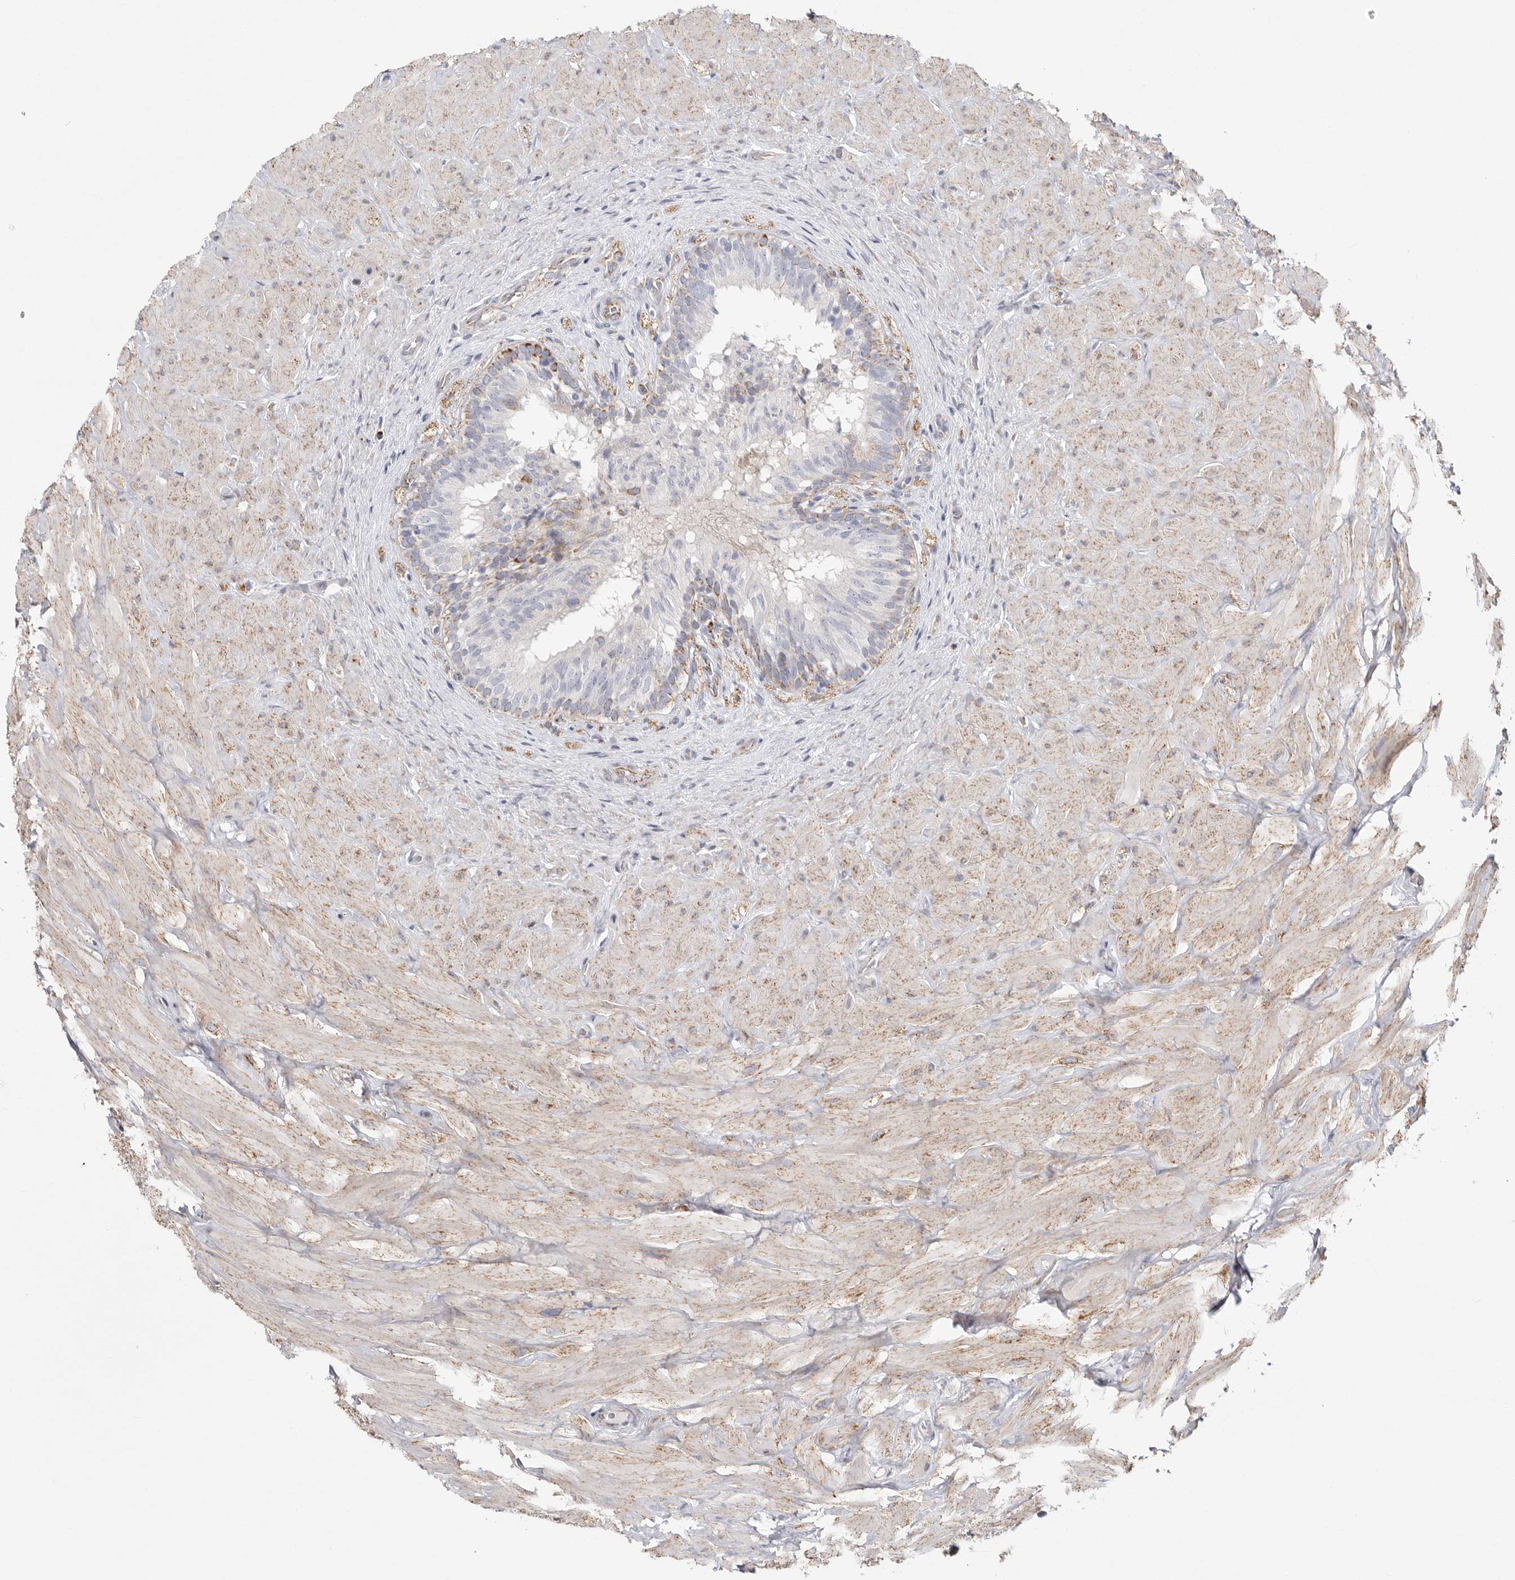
{"staining": {"intensity": "moderate", "quantity": "<25%", "location": "cytoplasmic/membranous"}, "tissue": "epididymis", "cell_type": "Glandular cells", "image_type": "normal", "snomed": [{"axis": "morphology", "description": "Normal tissue, NOS"}, {"axis": "topography", "description": "Soft tissue"}, {"axis": "topography", "description": "Epididymis"}], "caption": "Normal epididymis reveals moderate cytoplasmic/membranous positivity in about <25% of glandular cells, visualized by immunohistochemistry. (DAB IHC, brown staining for protein, blue staining for nuclei).", "gene": "ELP3", "patient": {"sex": "male", "age": 26}}